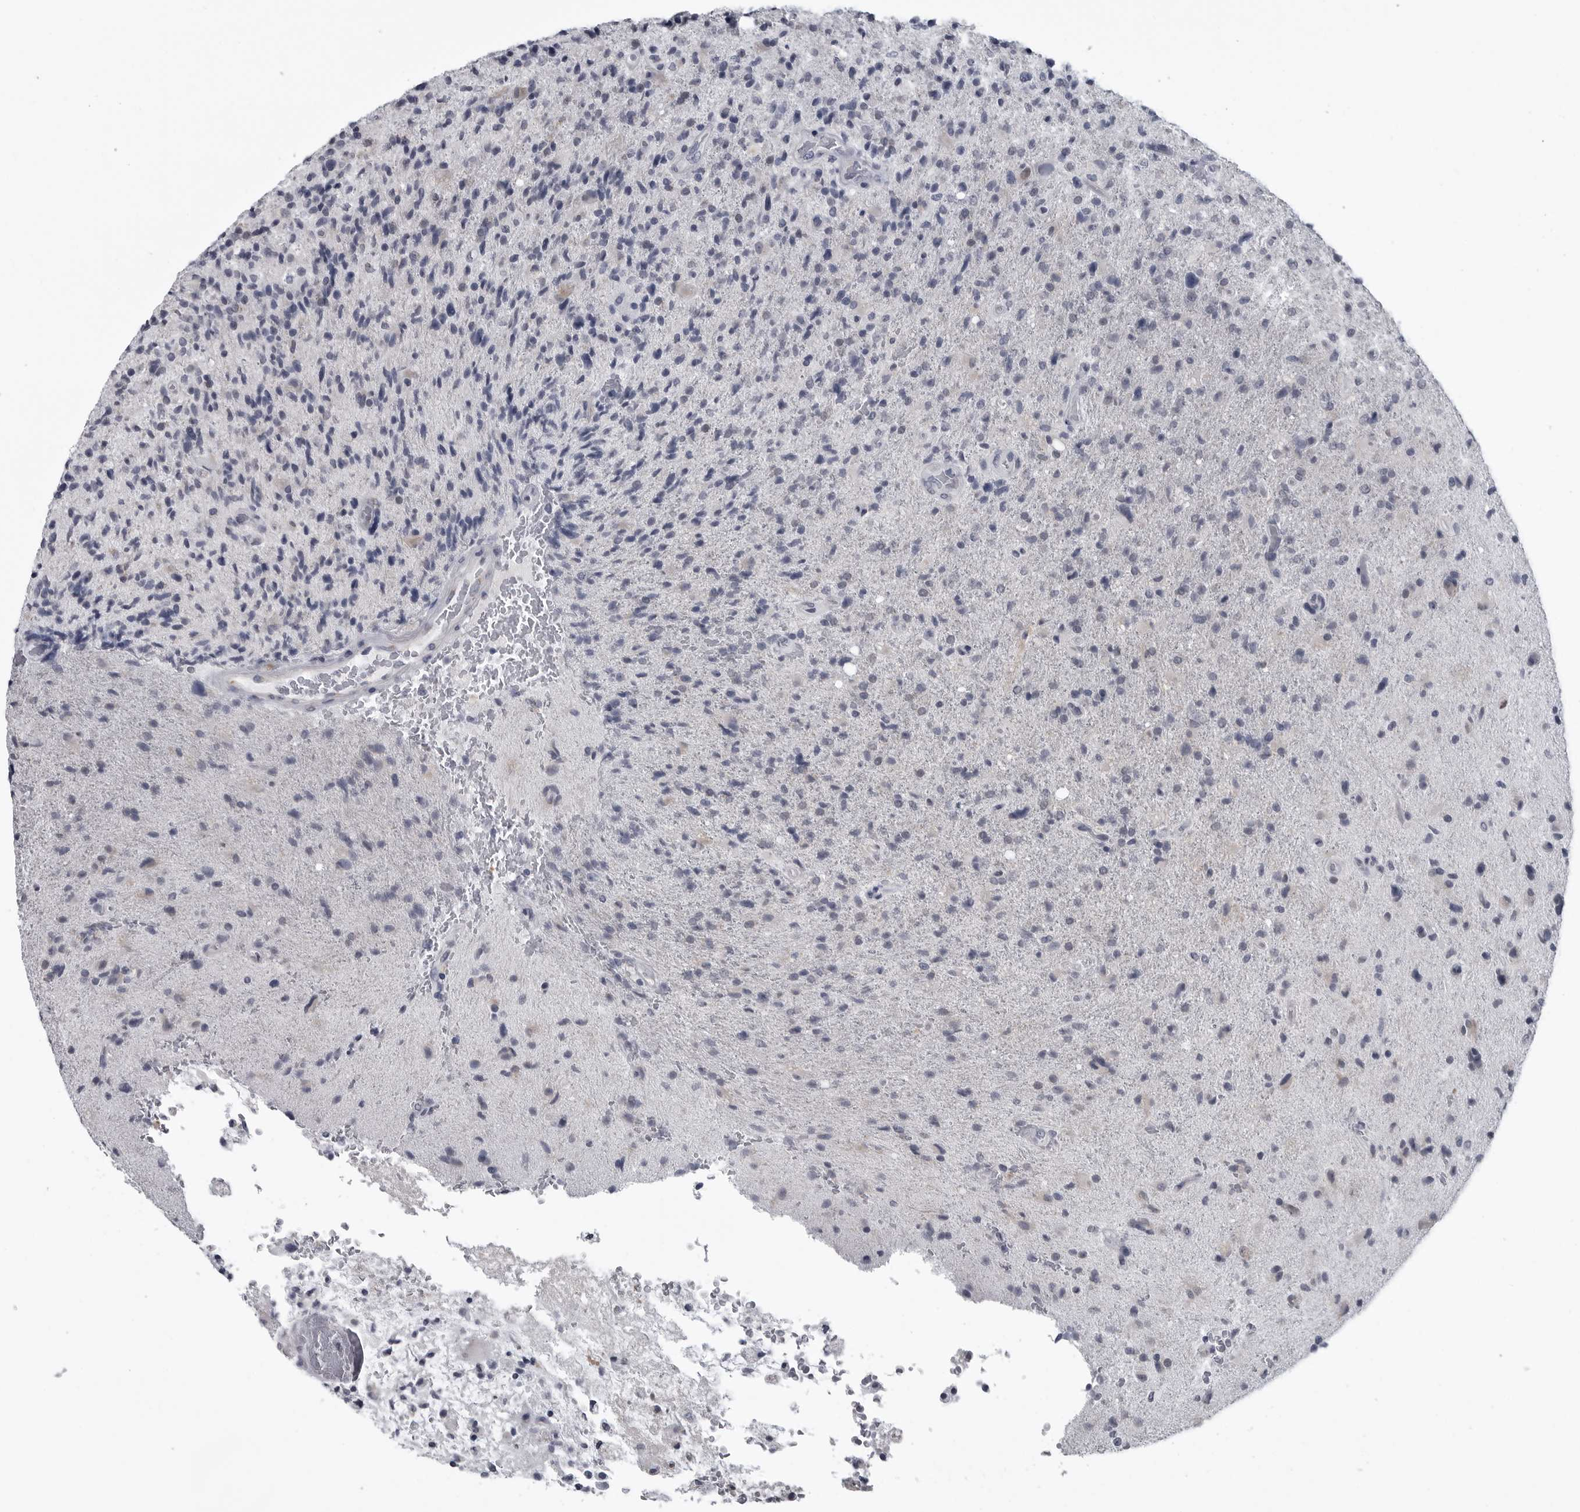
{"staining": {"intensity": "negative", "quantity": "none", "location": "none"}, "tissue": "glioma", "cell_type": "Tumor cells", "image_type": "cancer", "snomed": [{"axis": "morphology", "description": "Glioma, malignant, High grade"}, {"axis": "topography", "description": "Brain"}], "caption": "IHC of glioma demonstrates no expression in tumor cells.", "gene": "MYOC", "patient": {"sex": "male", "age": 72}}